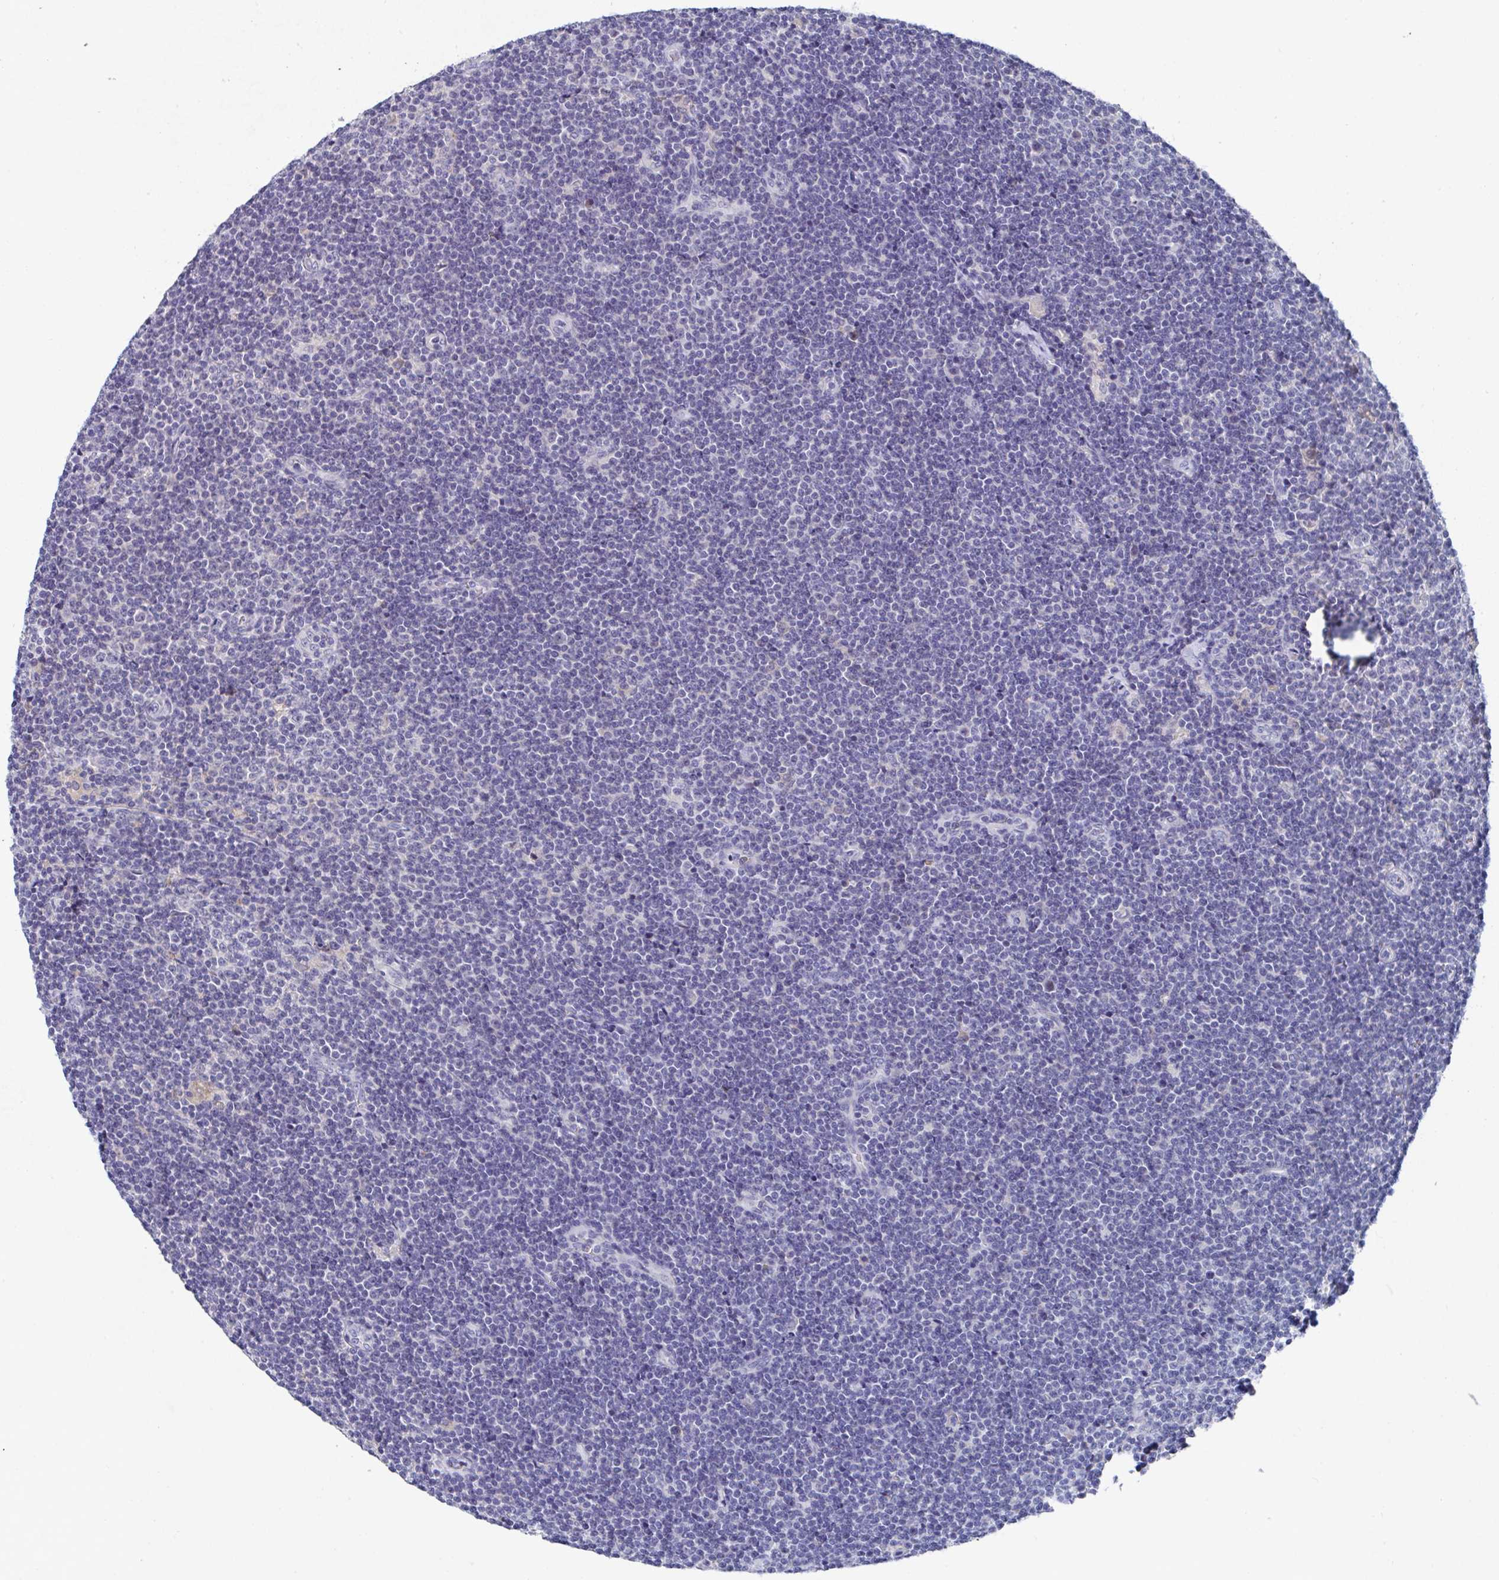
{"staining": {"intensity": "negative", "quantity": "none", "location": "none"}, "tissue": "lymphoma", "cell_type": "Tumor cells", "image_type": "cancer", "snomed": [{"axis": "morphology", "description": "Malignant lymphoma, non-Hodgkin's type, Low grade"}, {"axis": "topography", "description": "Lymph node"}], "caption": "Immunohistochemistry (IHC) micrograph of human lymphoma stained for a protein (brown), which reveals no expression in tumor cells.", "gene": "TAS2R39", "patient": {"sex": "male", "age": 48}}